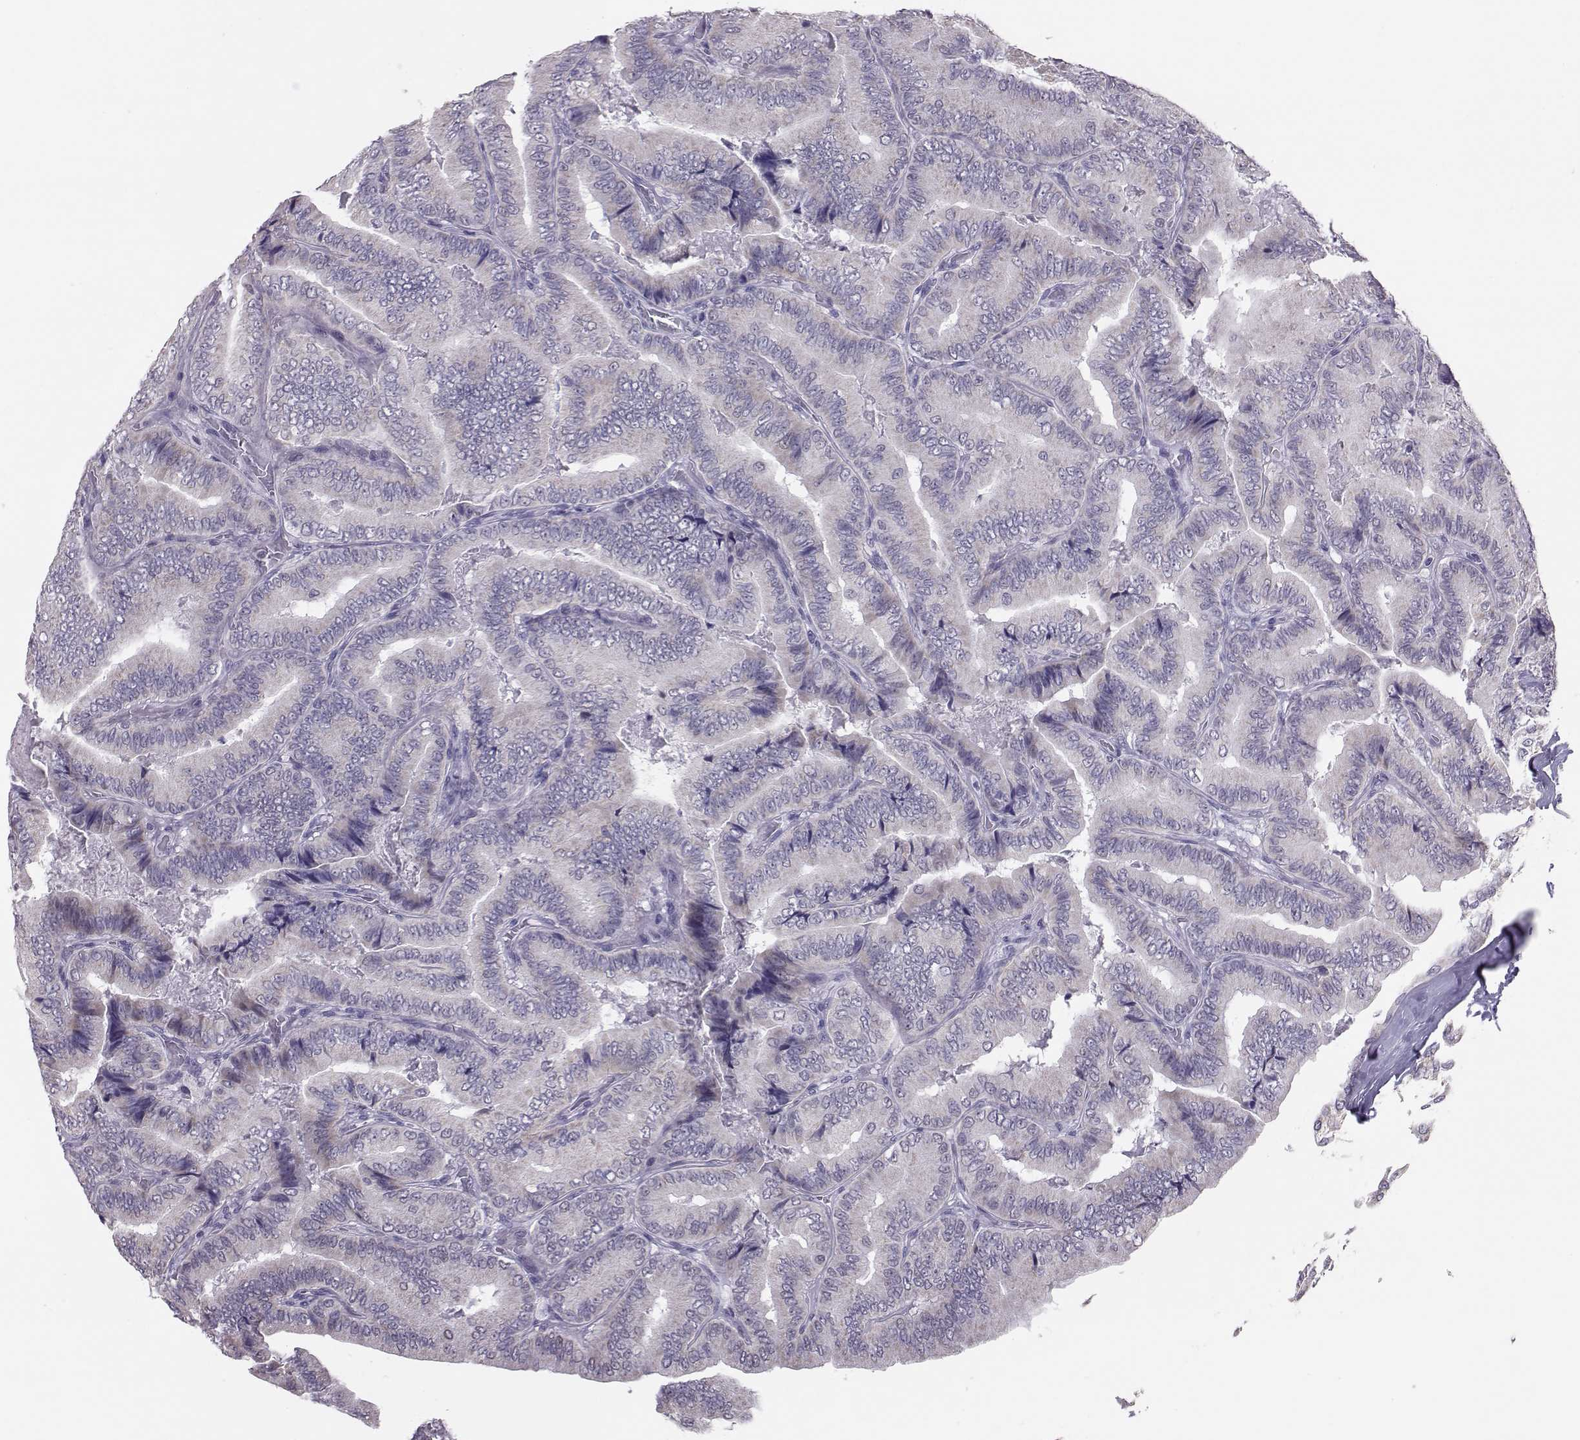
{"staining": {"intensity": "negative", "quantity": "none", "location": "none"}, "tissue": "thyroid cancer", "cell_type": "Tumor cells", "image_type": "cancer", "snomed": [{"axis": "morphology", "description": "Papillary adenocarcinoma, NOS"}, {"axis": "topography", "description": "Thyroid gland"}], "caption": "Immunohistochemical staining of papillary adenocarcinoma (thyroid) displays no significant staining in tumor cells.", "gene": "DNAAF1", "patient": {"sex": "male", "age": 61}}